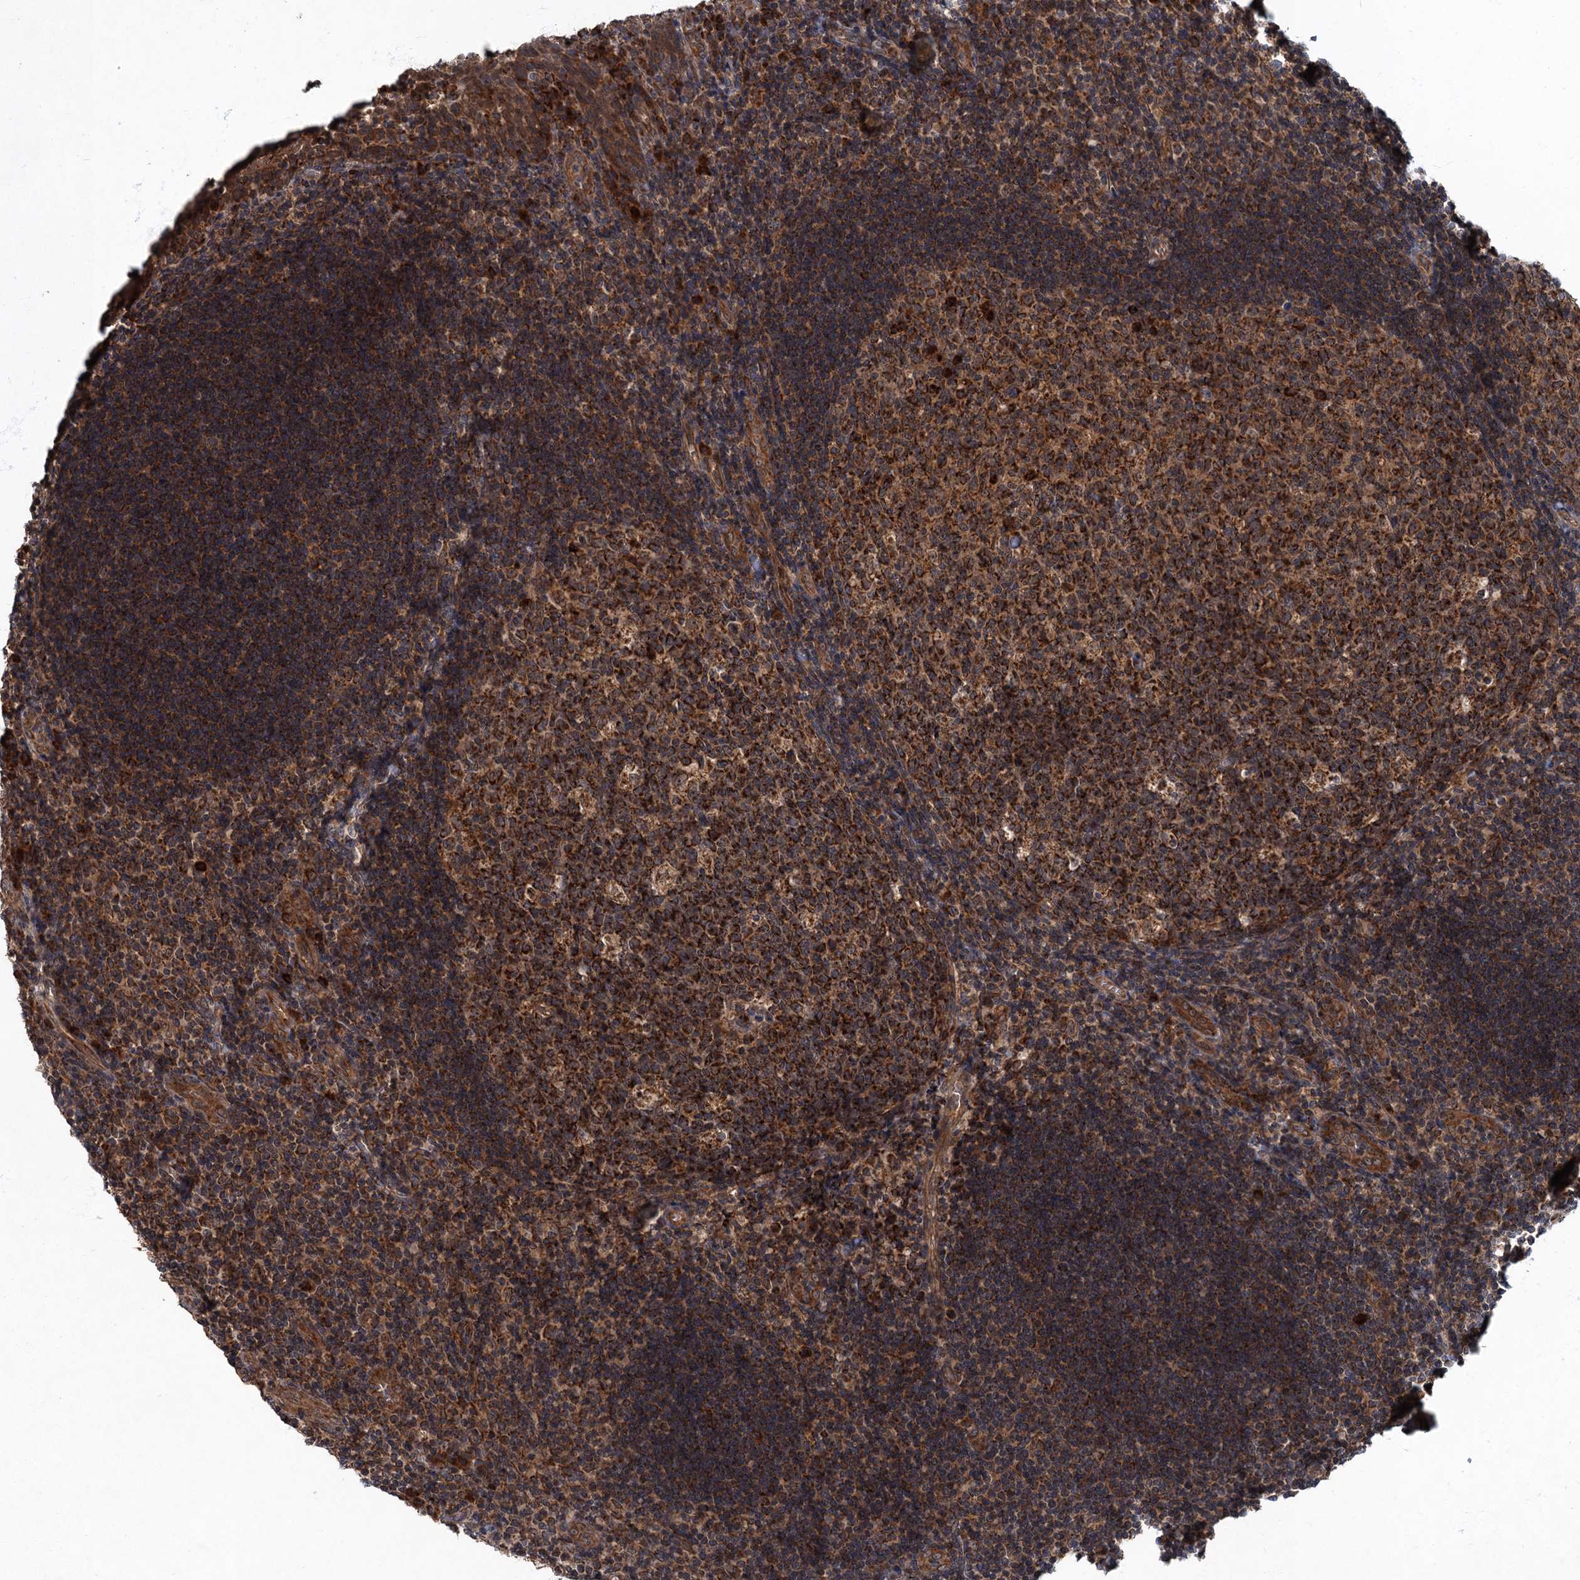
{"staining": {"intensity": "strong", "quantity": "25%-75%", "location": "cytoplasmic/membranous"}, "tissue": "tonsil", "cell_type": "Germinal center cells", "image_type": "normal", "snomed": [{"axis": "morphology", "description": "Normal tissue, NOS"}, {"axis": "topography", "description": "Tonsil"}], "caption": "Unremarkable tonsil shows strong cytoplasmic/membranous staining in approximately 25%-75% of germinal center cells.", "gene": "SLC11A2", "patient": {"sex": "male", "age": 17}}